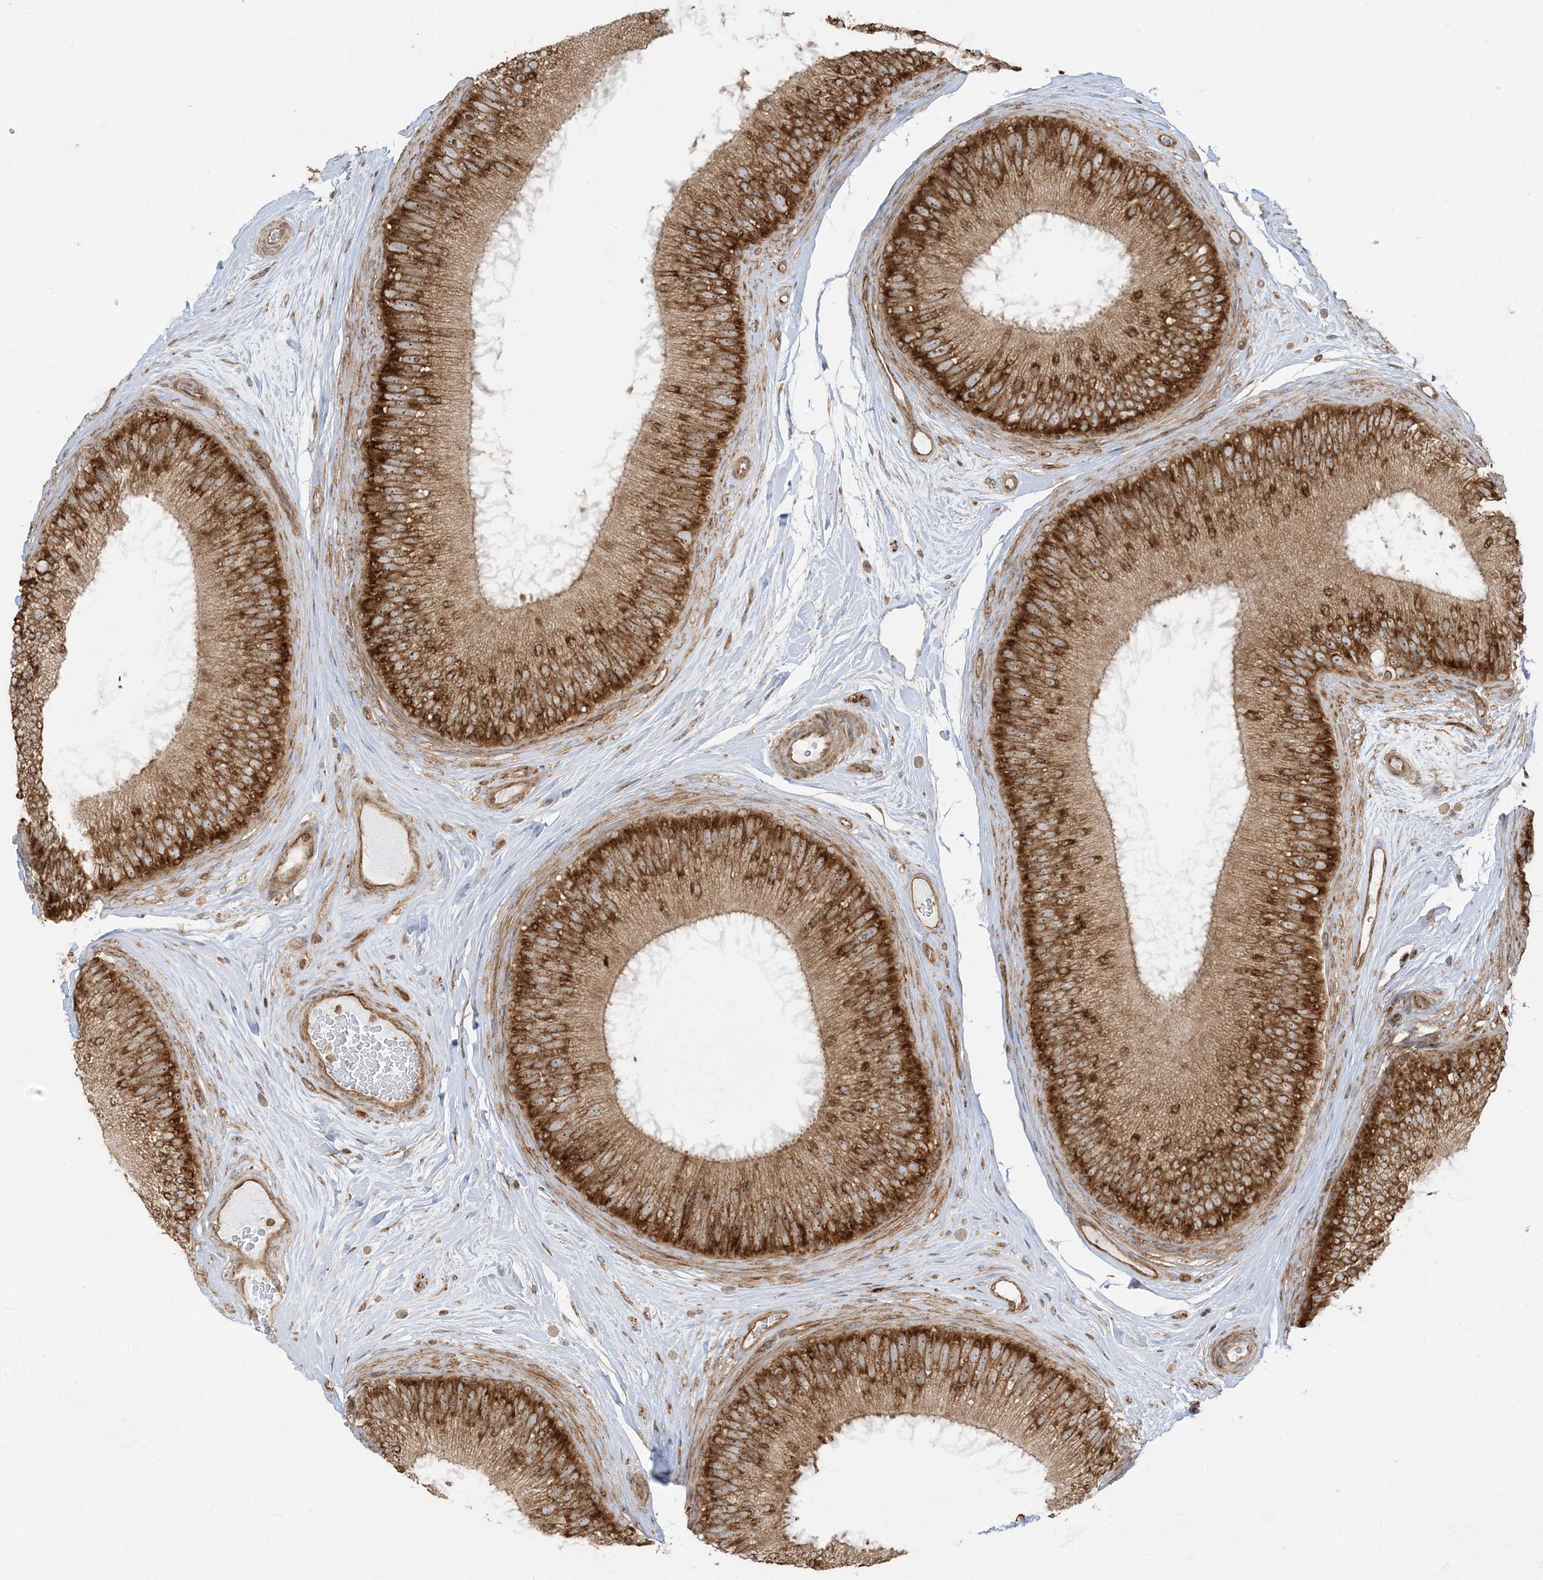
{"staining": {"intensity": "strong", "quantity": ">75%", "location": "cytoplasmic/membranous,nuclear"}, "tissue": "epididymis", "cell_type": "Glandular cells", "image_type": "normal", "snomed": [{"axis": "morphology", "description": "Normal tissue, NOS"}, {"axis": "topography", "description": "Epididymis"}], "caption": "Unremarkable epididymis was stained to show a protein in brown. There is high levels of strong cytoplasmic/membranous,nuclear staining in approximately >75% of glandular cells.", "gene": "SRP72", "patient": {"sex": "male", "age": 45}}